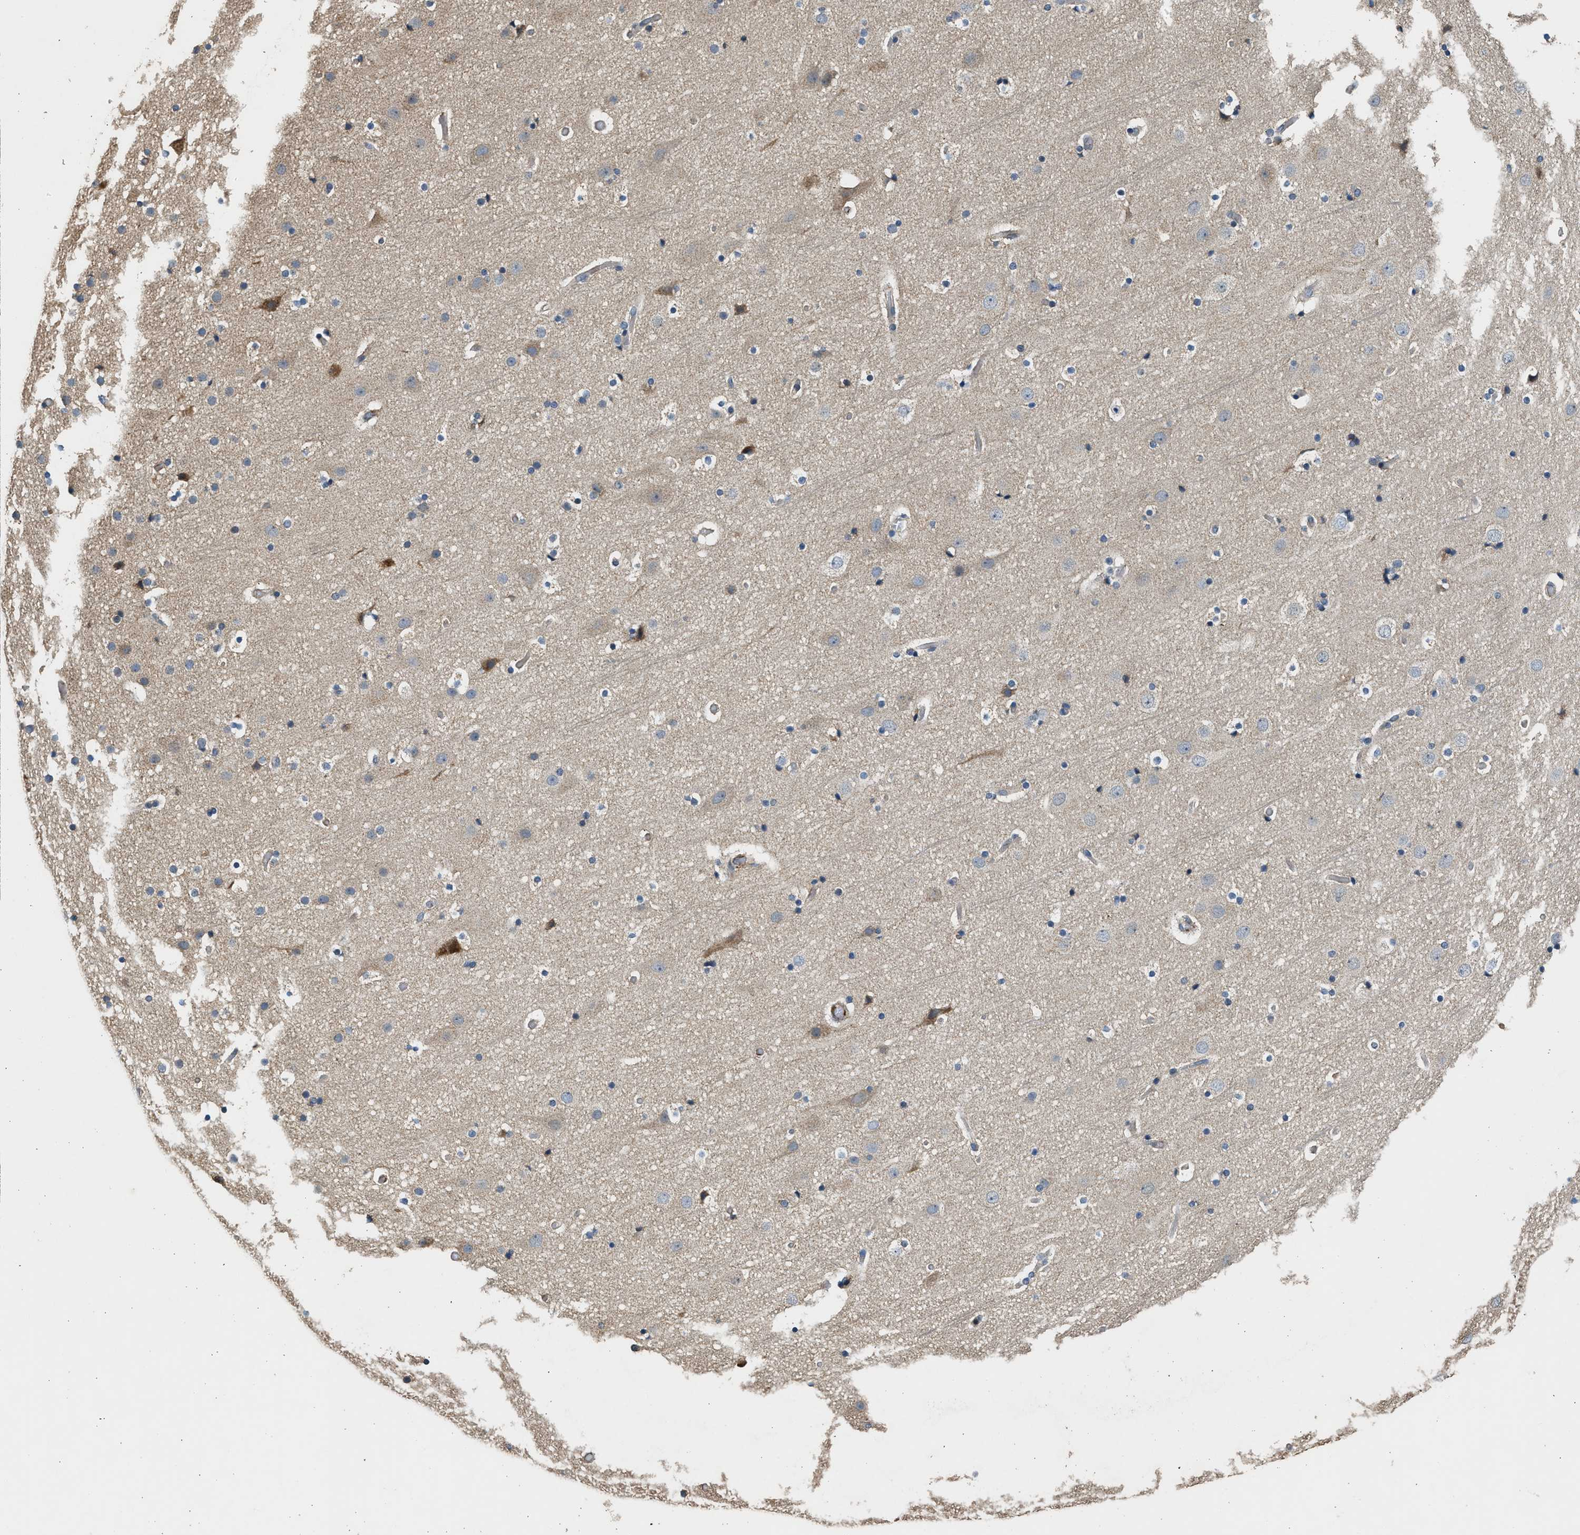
{"staining": {"intensity": "negative", "quantity": "none", "location": "none"}, "tissue": "cerebral cortex", "cell_type": "Endothelial cells", "image_type": "normal", "snomed": [{"axis": "morphology", "description": "Normal tissue, NOS"}, {"axis": "topography", "description": "Cerebral cortex"}], "caption": "The micrograph displays no staining of endothelial cells in normal cerebral cortex.", "gene": "PCLO", "patient": {"sex": "male", "age": 57}}